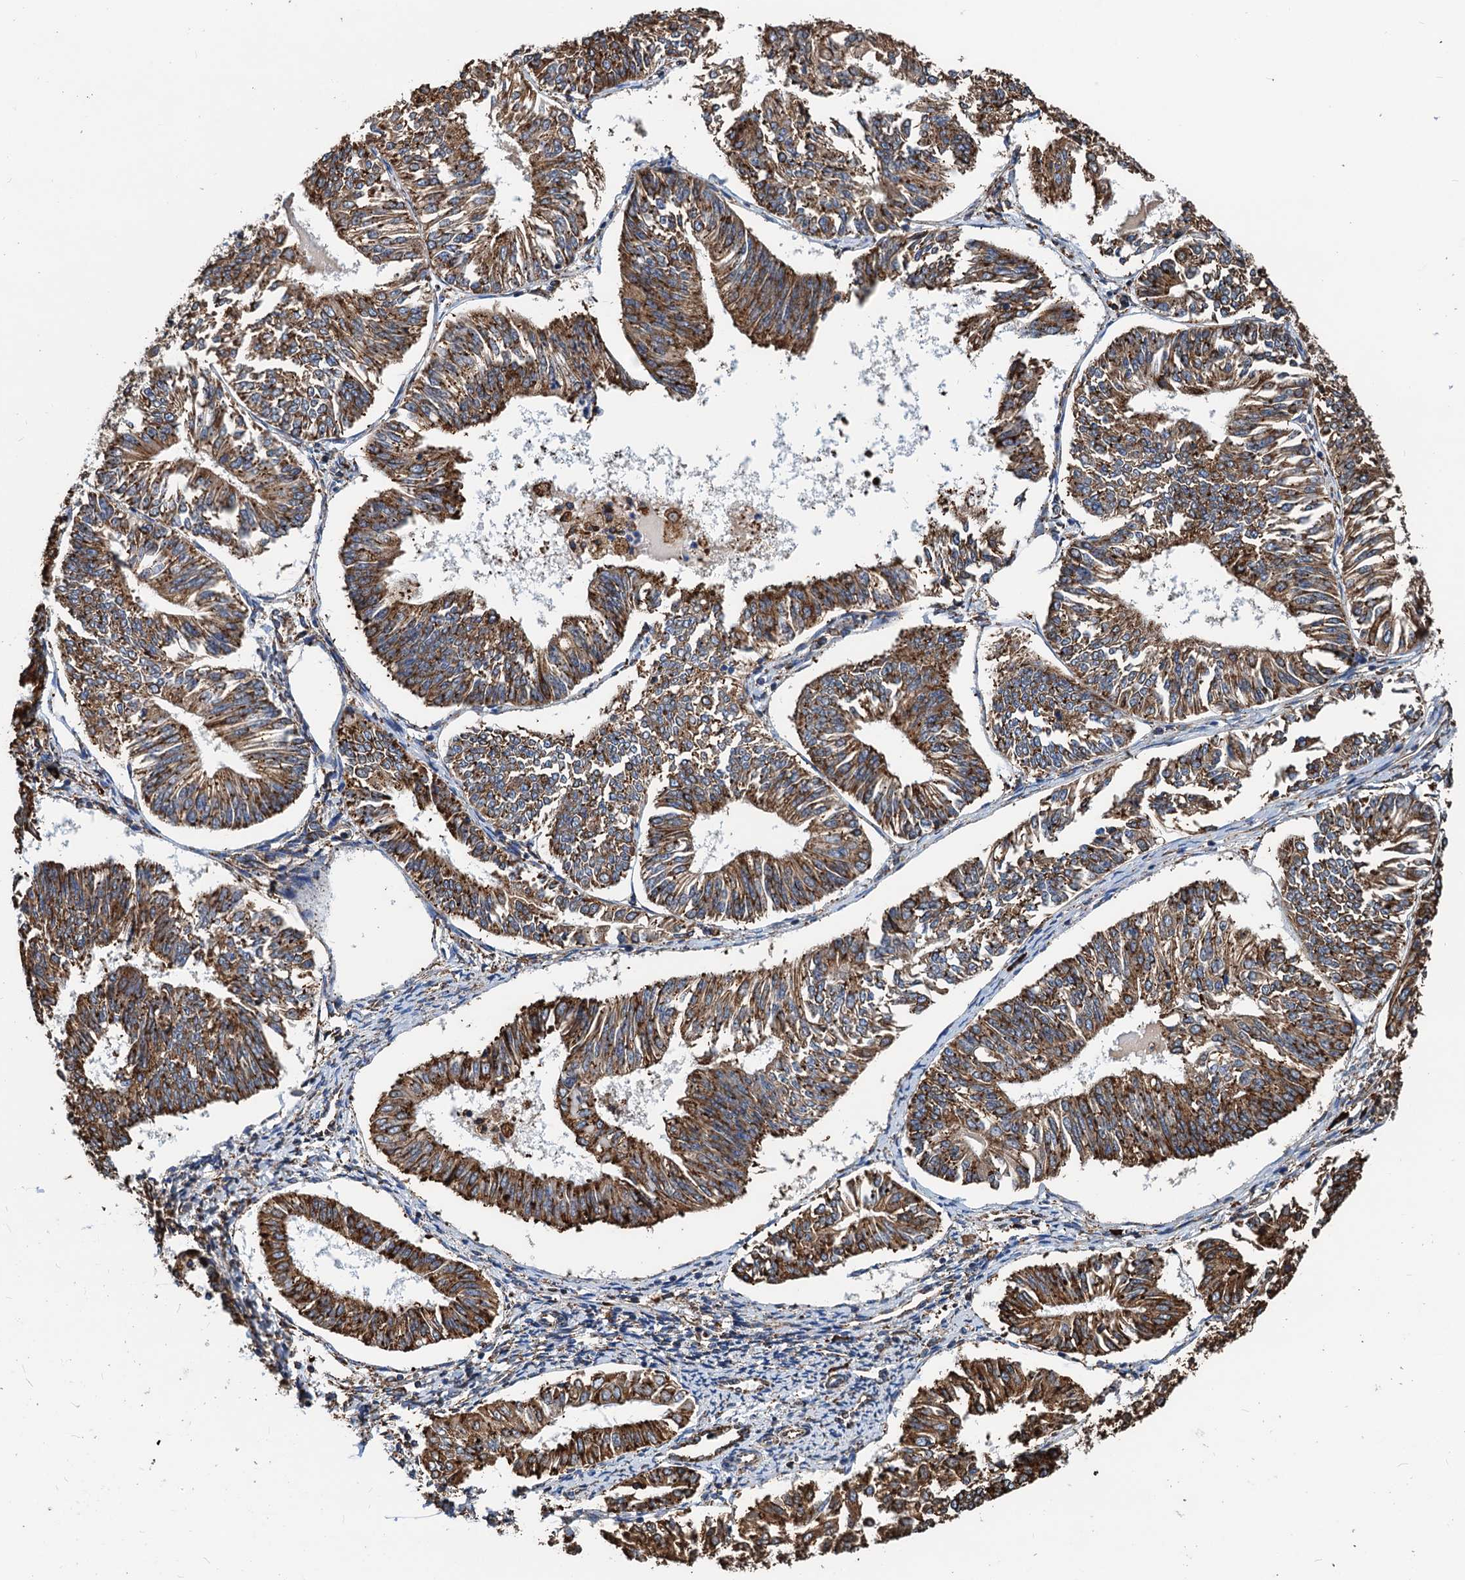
{"staining": {"intensity": "strong", "quantity": ">75%", "location": "cytoplasmic/membranous"}, "tissue": "endometrial cancer", "cell_type": "Tumor cells", "image_type": "cancer", "snomed": [{"axis": "morphology", "description": "Adenocarcinoma, NOS"}, {"axis": "topography", "description": "Endometrium"}], "caption": "Human endometrial cancer (adenocarcinoma) stained with a protein marker exhibits strong staining in tumor cells.", "gene": "HSPA5", "patient": {"sex": "female", "age": 58}}